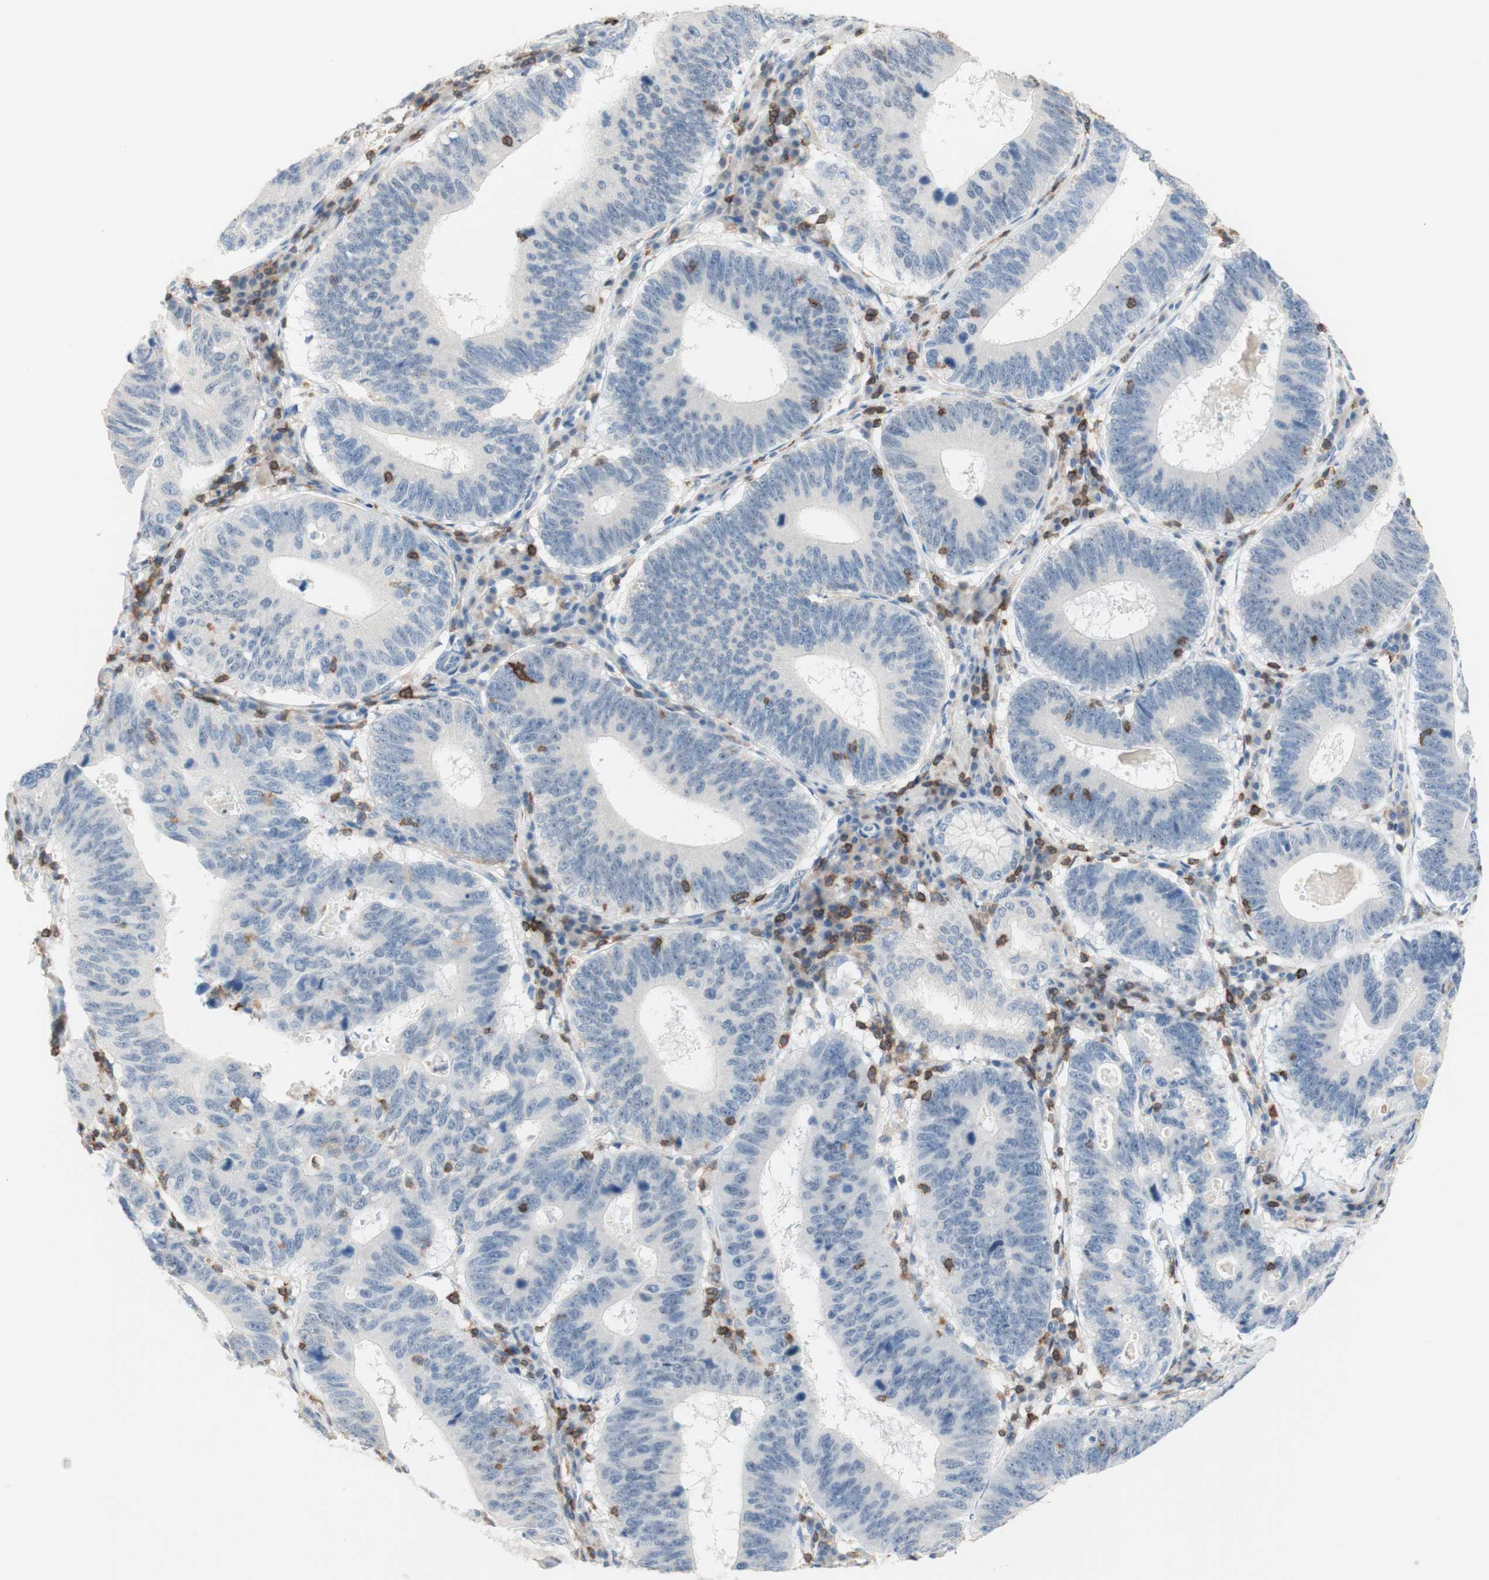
{"staining": {"intensity": "negative", "quantity": "none", "location": "none"}, "tissue": "stomach cancer", "cell_type": "Tumor cells", "image_type": "cancer", "snomed": [{"axis": "morphology", "description": "Adenocarcinoma, NOS"}, {"axis": "topography", "description": "Stomach"}], "caption": "A high-resolution photomicrograph shows immunohistochemistry staining of stomach cancer, which demonstrates no significant staining in tumor cells. (DAB (3,3'-diaminobenzidine) immunohistochemistry (IHC), high magnification).", "gene": "SPINK6", "patient": {"sex": "male", "age": 59}}